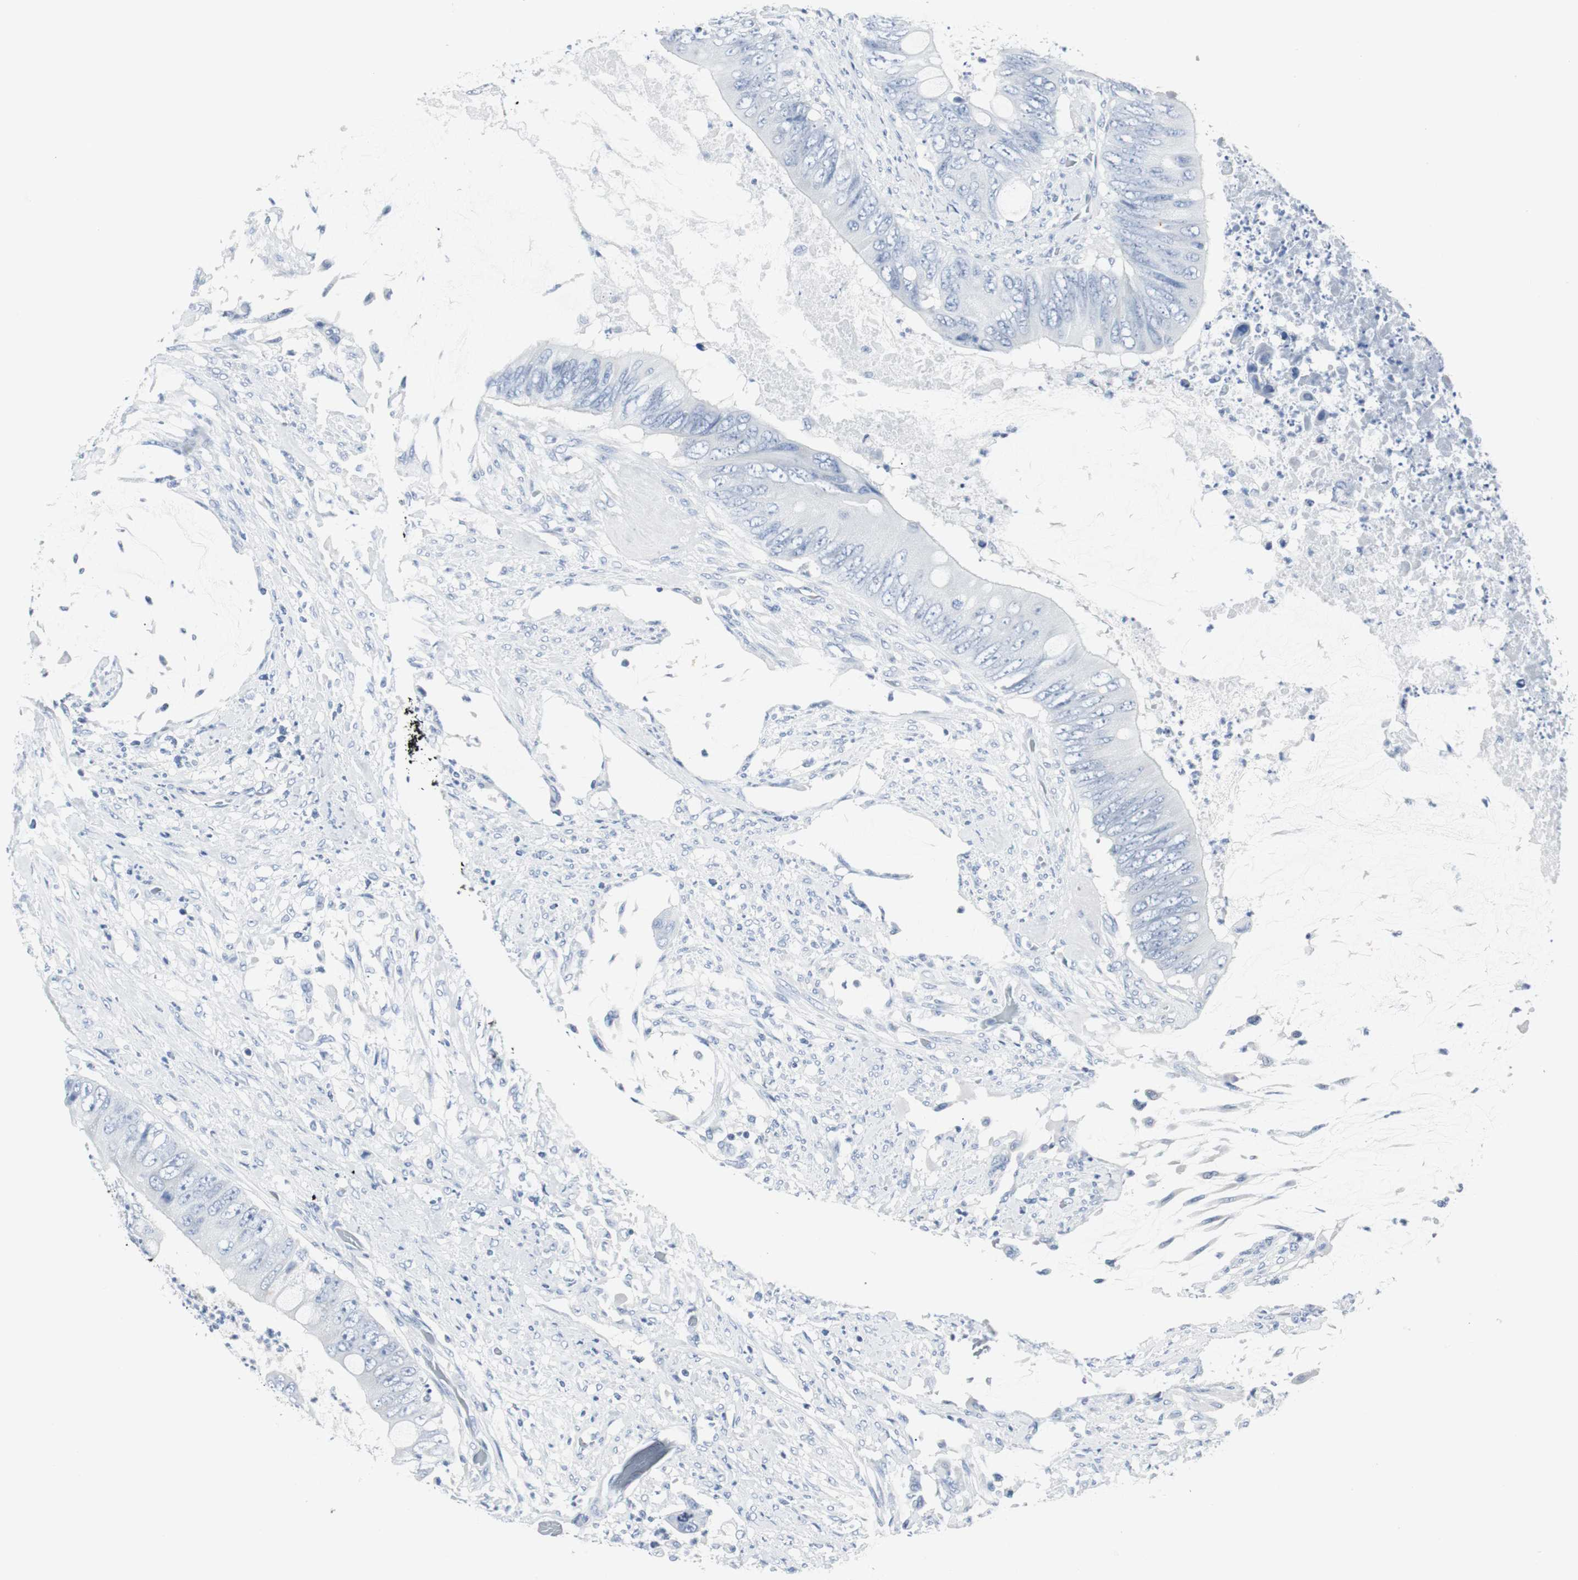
{"staining": {"intensity": "negative", "quantity": "none", "location": "none"}, "tissue": "colorectal cancer", "cell_type": "Tumor cells", "image_type": "cancer", "snomed": [{"axis": "morphology", "description": "Adenocarcinoma, NOS"}, {"axis": "topography", "description": "Rectum"}], "caption": "Immunohistochemical staining of human colorectal adenocarcinoma exhibits no significant positivity in tumor cells.", "gene": "GAP43", "patient": {"sex": "female", "age": 77}}